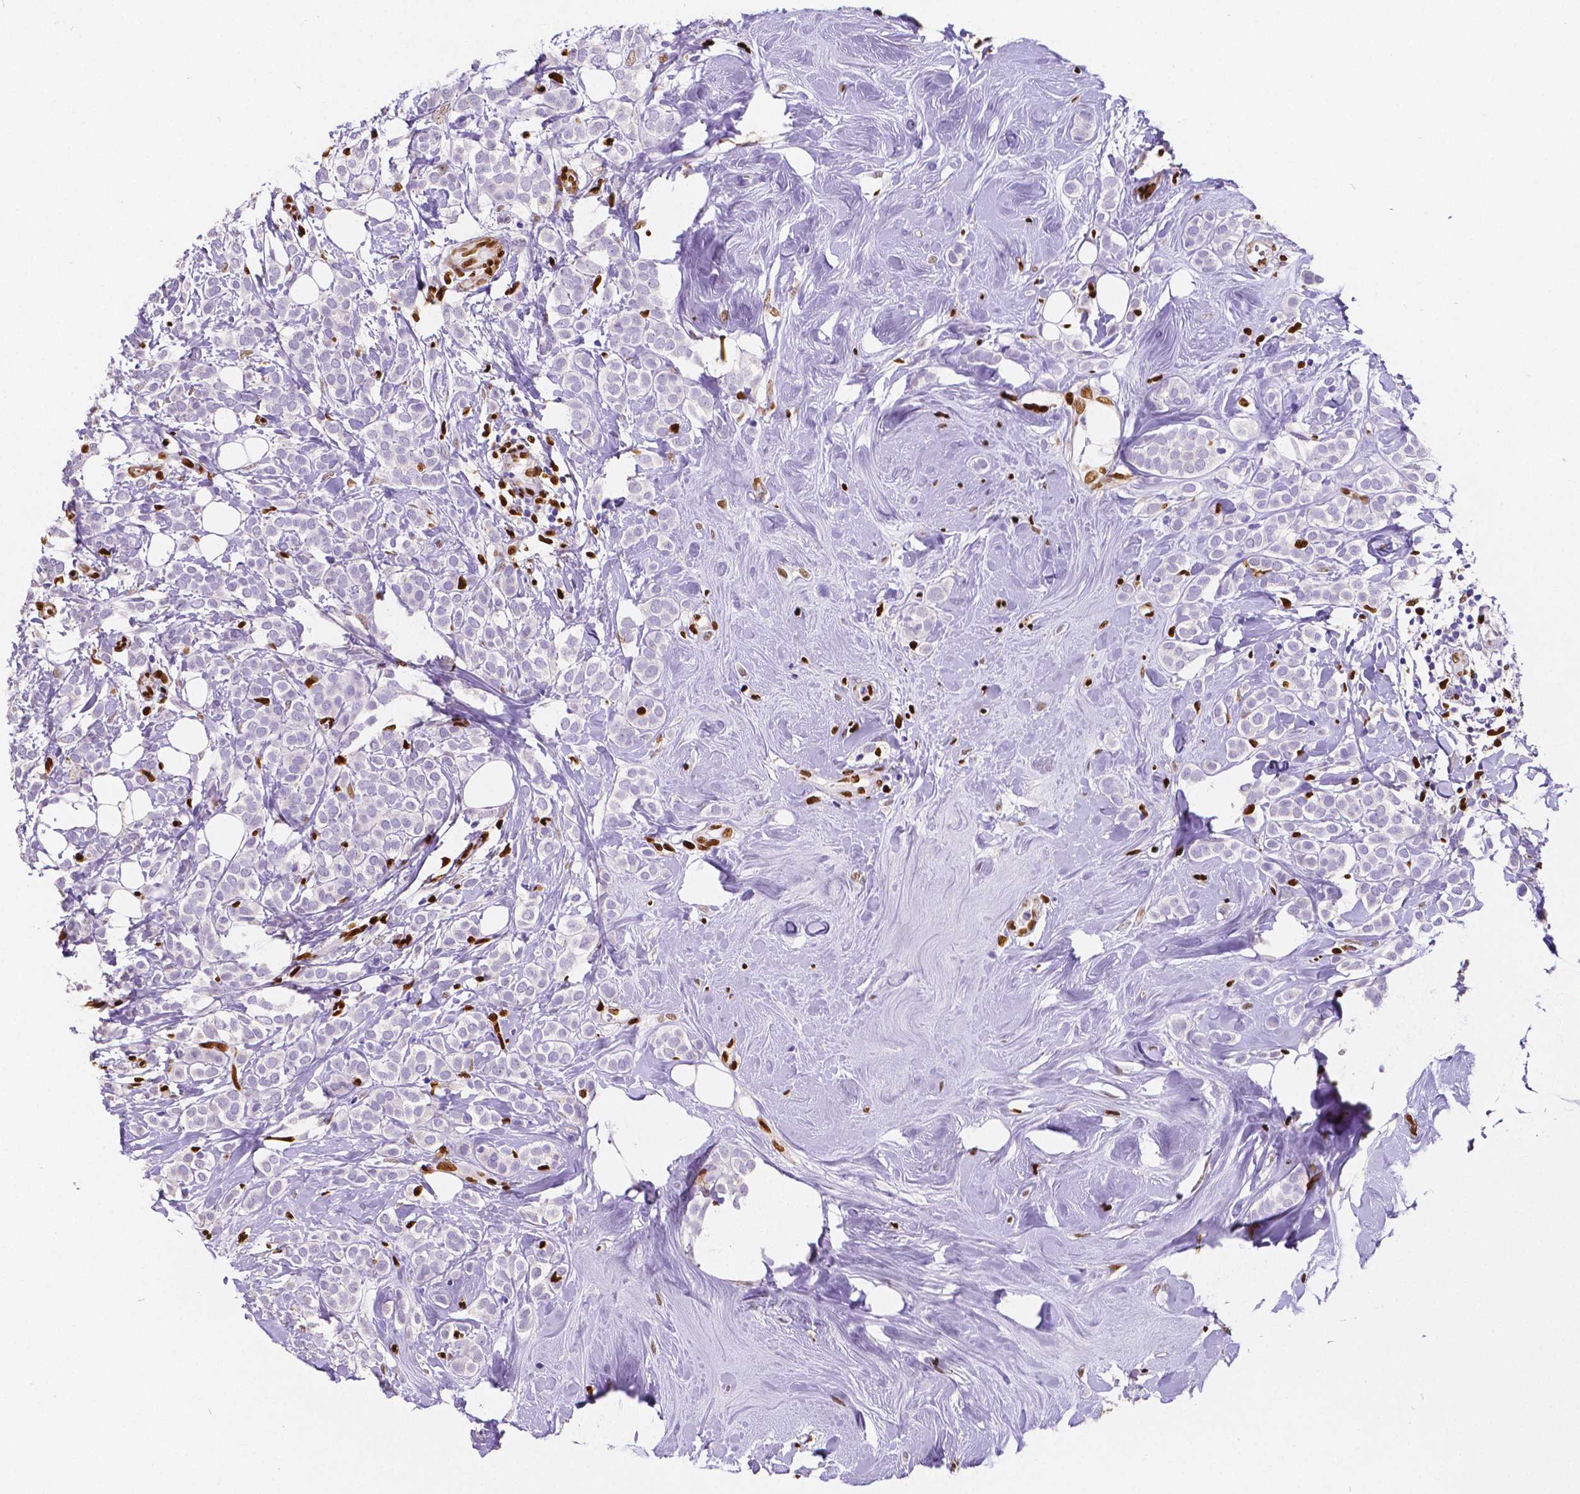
{"staining": {"intensity": "negative", "quantity": "none", "location": "none"}, "tissue": "breast cancer", "cell_type": "Tumor cells", "image_type": "cancer", "snomed": [{"axis": "morphology", "description": "Lobular carcinoma"}, {"axis": "topography", "description": "Breast"}], "caption": "There is no significant expression in tumor cells of breast lobular carcinoma.", "gene": "MEF2C", "patient": {"sex": "female", "age": 49}}